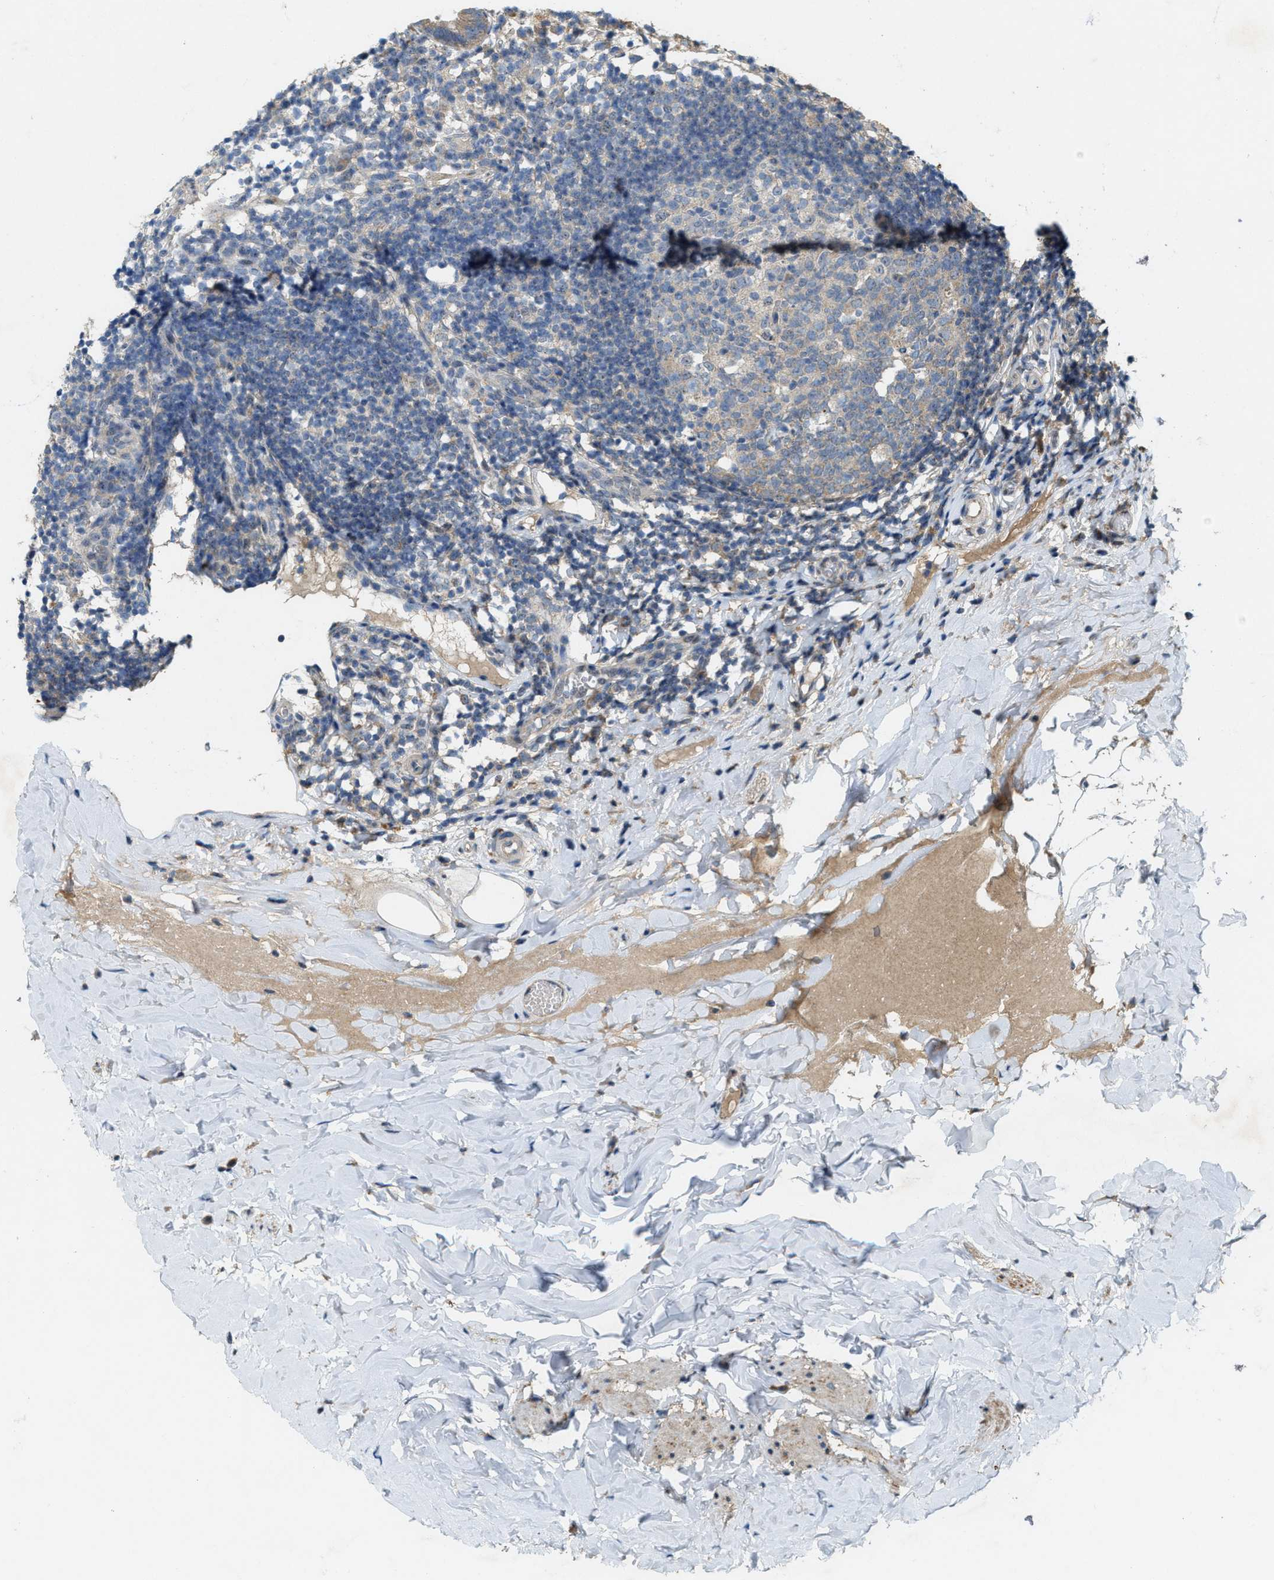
{"staining": {"intensity": "moderate", "quantity": ">75%", "location": "cytoplasmic/membranous"}, "tissue": "appendix", "cell_type": "Glandular cells", "image_type": "normal", "snomed": [{"axis": "morphology", "description": "Normal tissue, NOS"}, {"axis": "topography", "description": "Appendix"}], "caption": "Glandular cells reveal moderate cytoplasmic/membranous positivity in approximately >75% of cells in normal appendix.", "gene": "PDP2", "patient": {"sex": "female", "age": 20}}